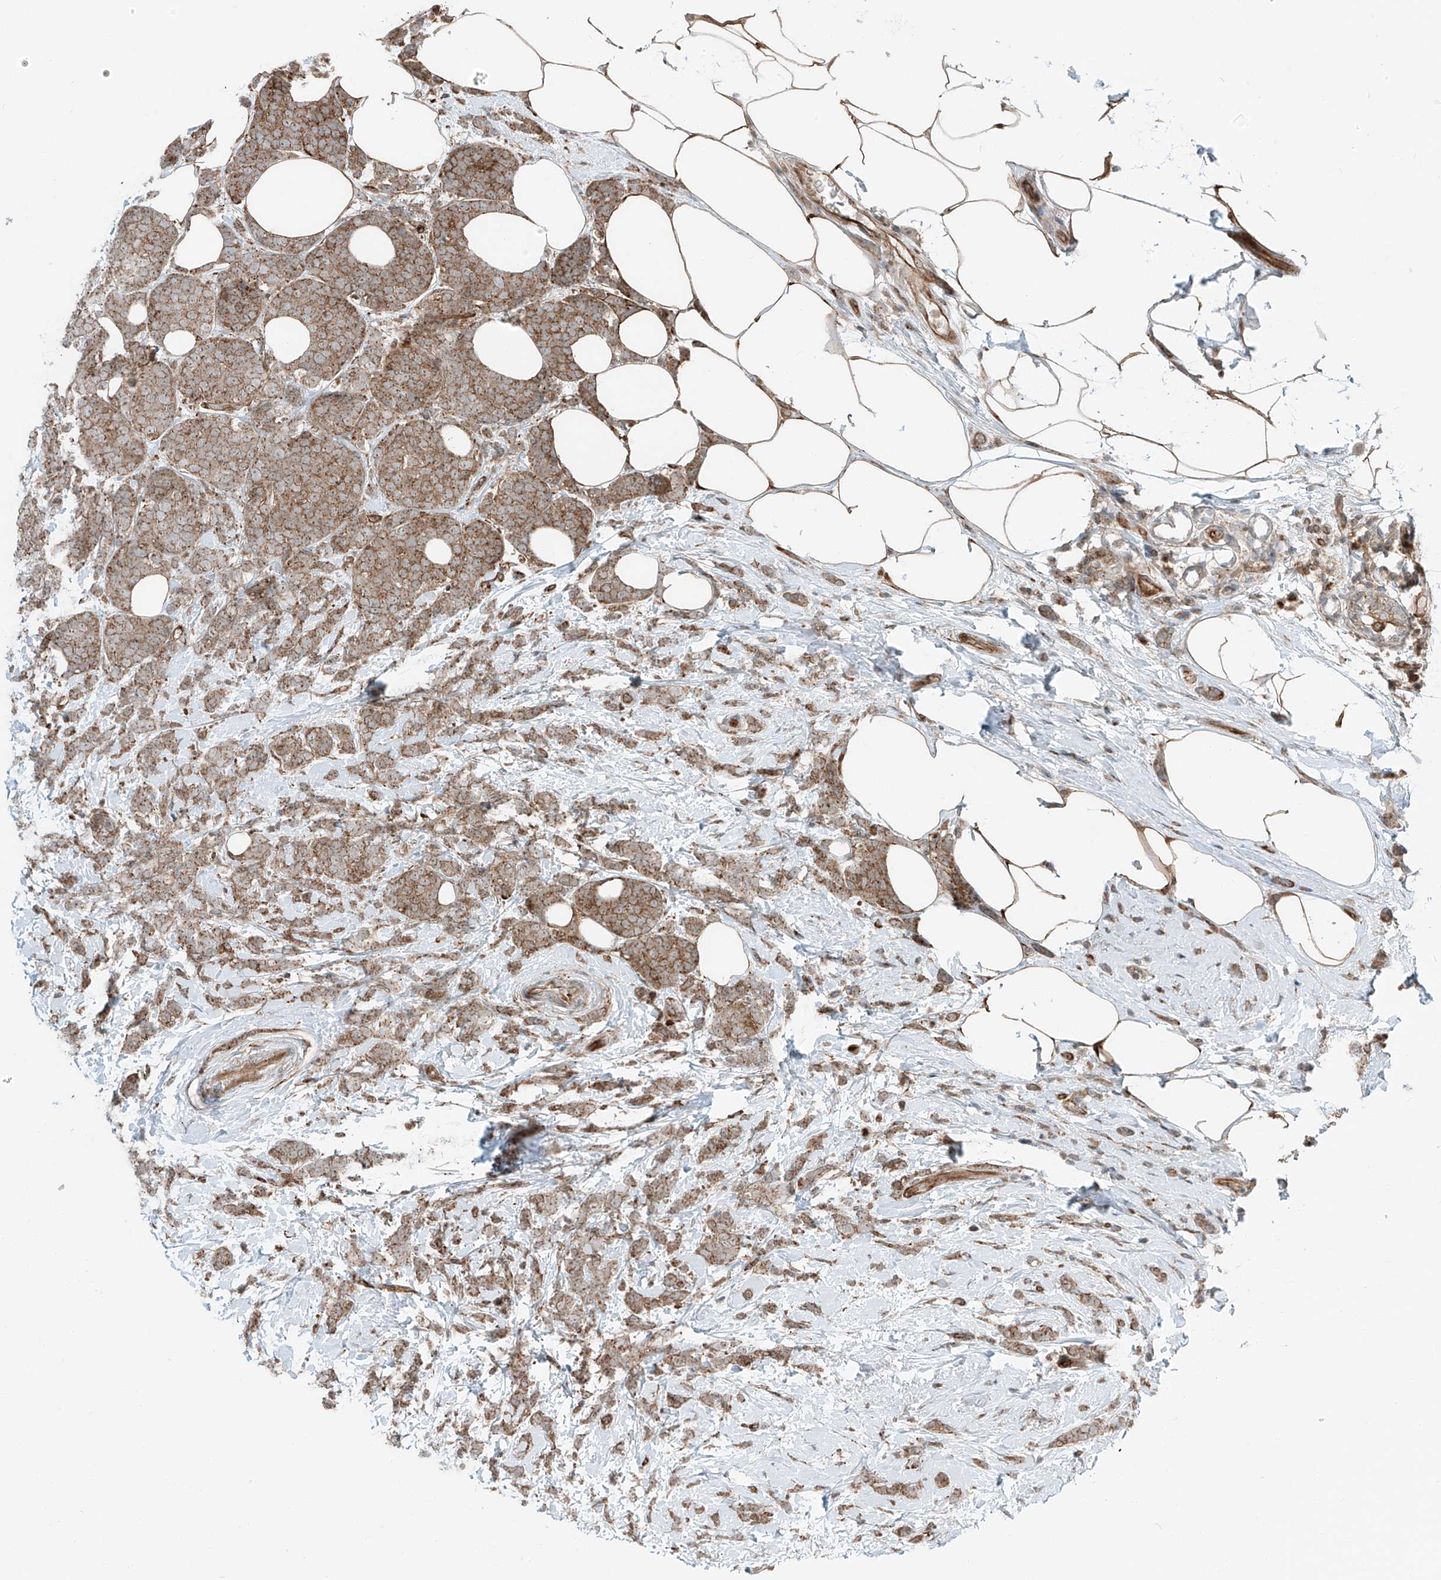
{"staining": {"intensity": "moderate", "quantity": ">75%", "location": "cytoplasmic/membranous"}, "tissue": "breast cancer", "cell_type": "Tumor cells", "image_type": "cancer", "snomed": [{"axis": "morphology", "description": "Lobular carcinoma"}, {"axis": "topography", "description": "Breast"}], "caption": "Breast cancer (lobular carcinoma) stained with a brown dye exhibits moderate cytoplasmic/membranous positive positivity in about >75% of tumor cells.", "gene": "USP48", "patient": {"sex": "female", "age": 58}}